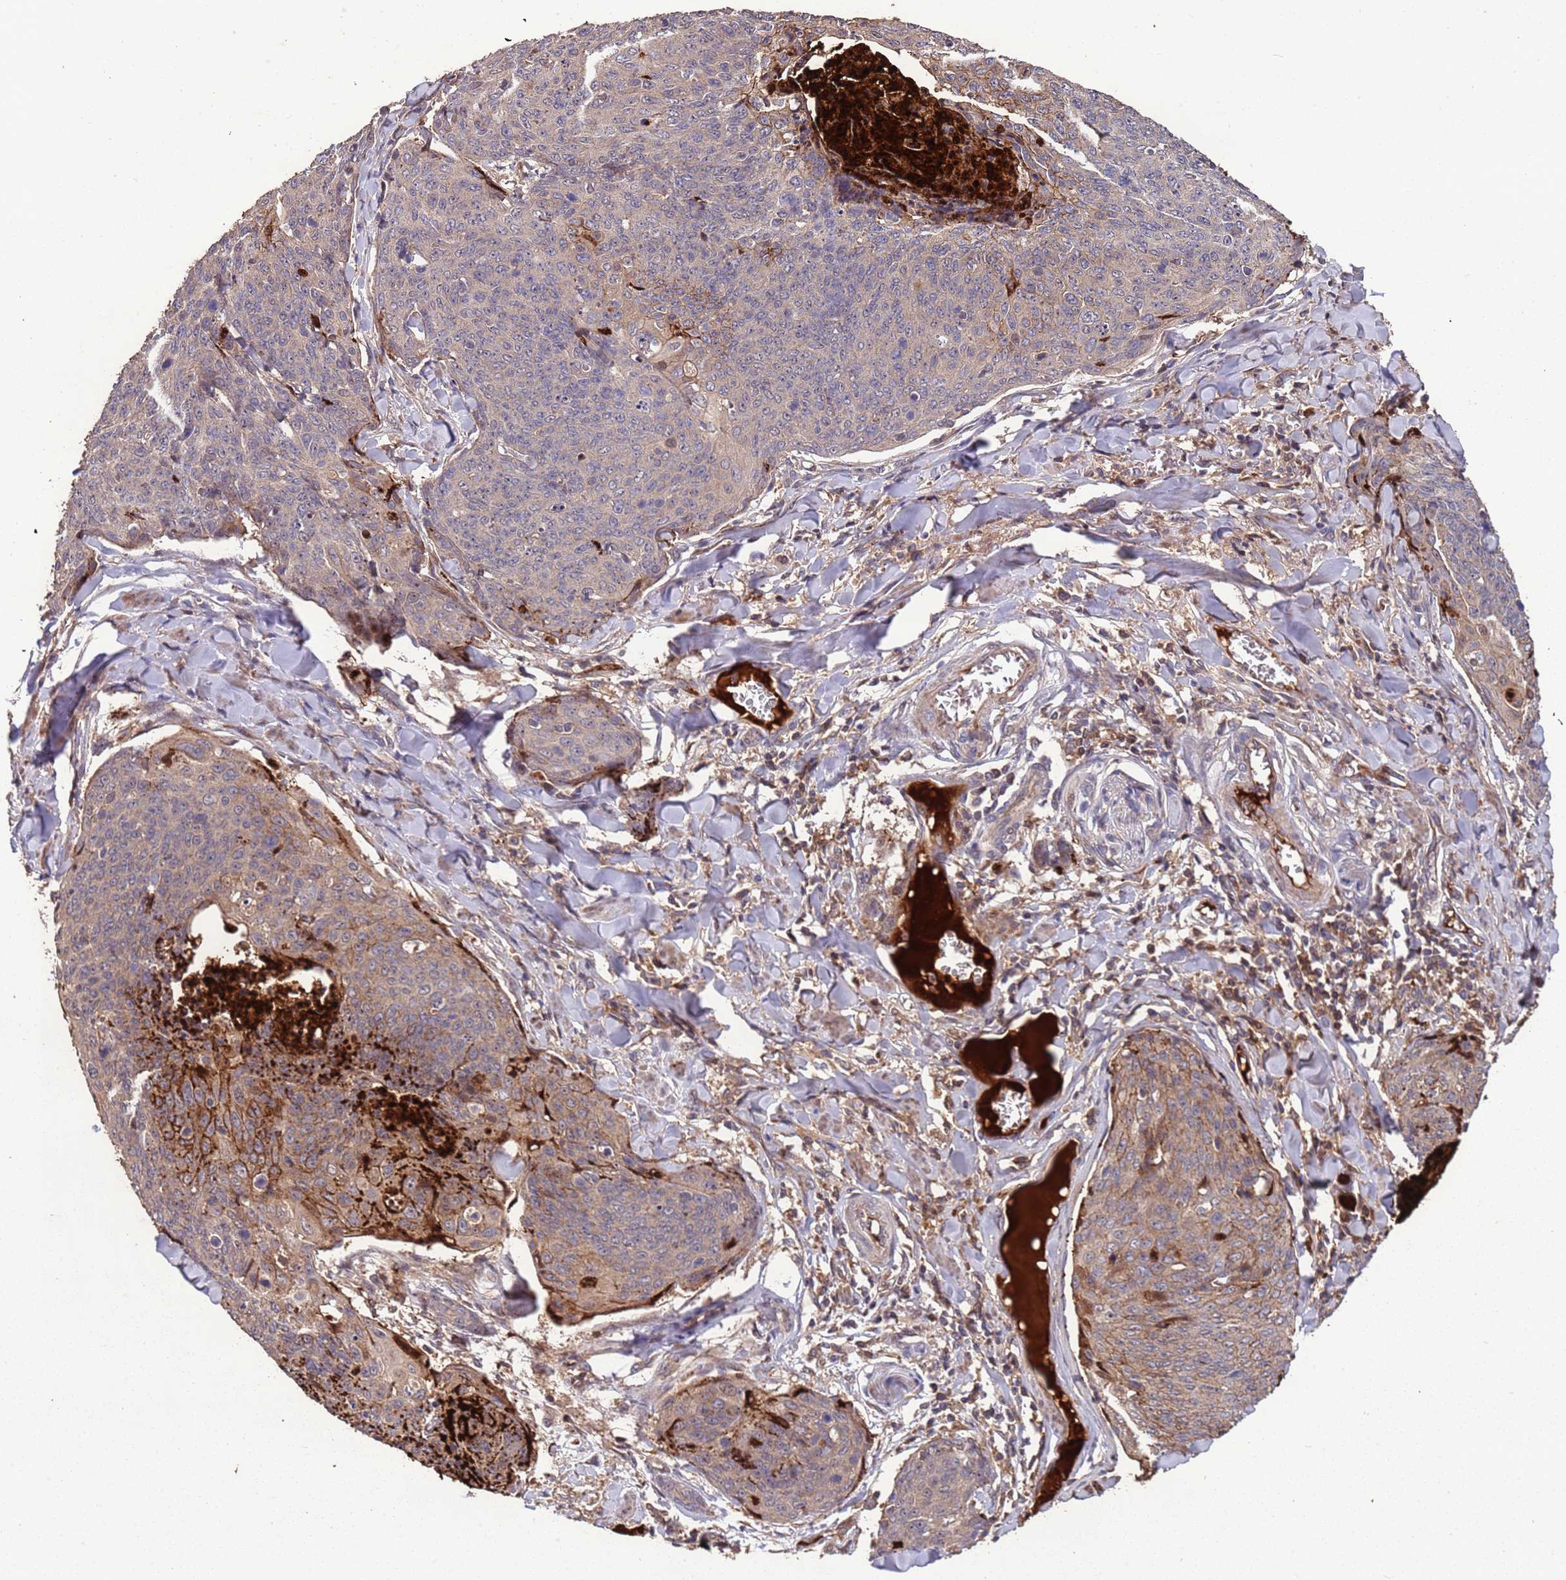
{"staining": {"intensity": "moderate", "quantity": "25%-75%", "location": "cytoplasmic/membranous"}, "tissue": "skin cancer", "cell_type": "Tumor cells", "image_type": "cancer", "snomed": [{"axis": "morphology", "description": "Squamous cell carcinoma, NOS"}, {"axis": "topography", "description": "Skin"}, {"axis": "topography", "description": "Vulva"}], "caption": "A high-resolution micrograph shows immunohistochemistry (IHC) staining of skin cancer (squamous cell carcinoma), which reveals moderate cytoplasmic/membranous expression in about 25%-75% of tumor cells.", "gene": "CCDC184", "patient": {"sex": "female", "age": 85}}